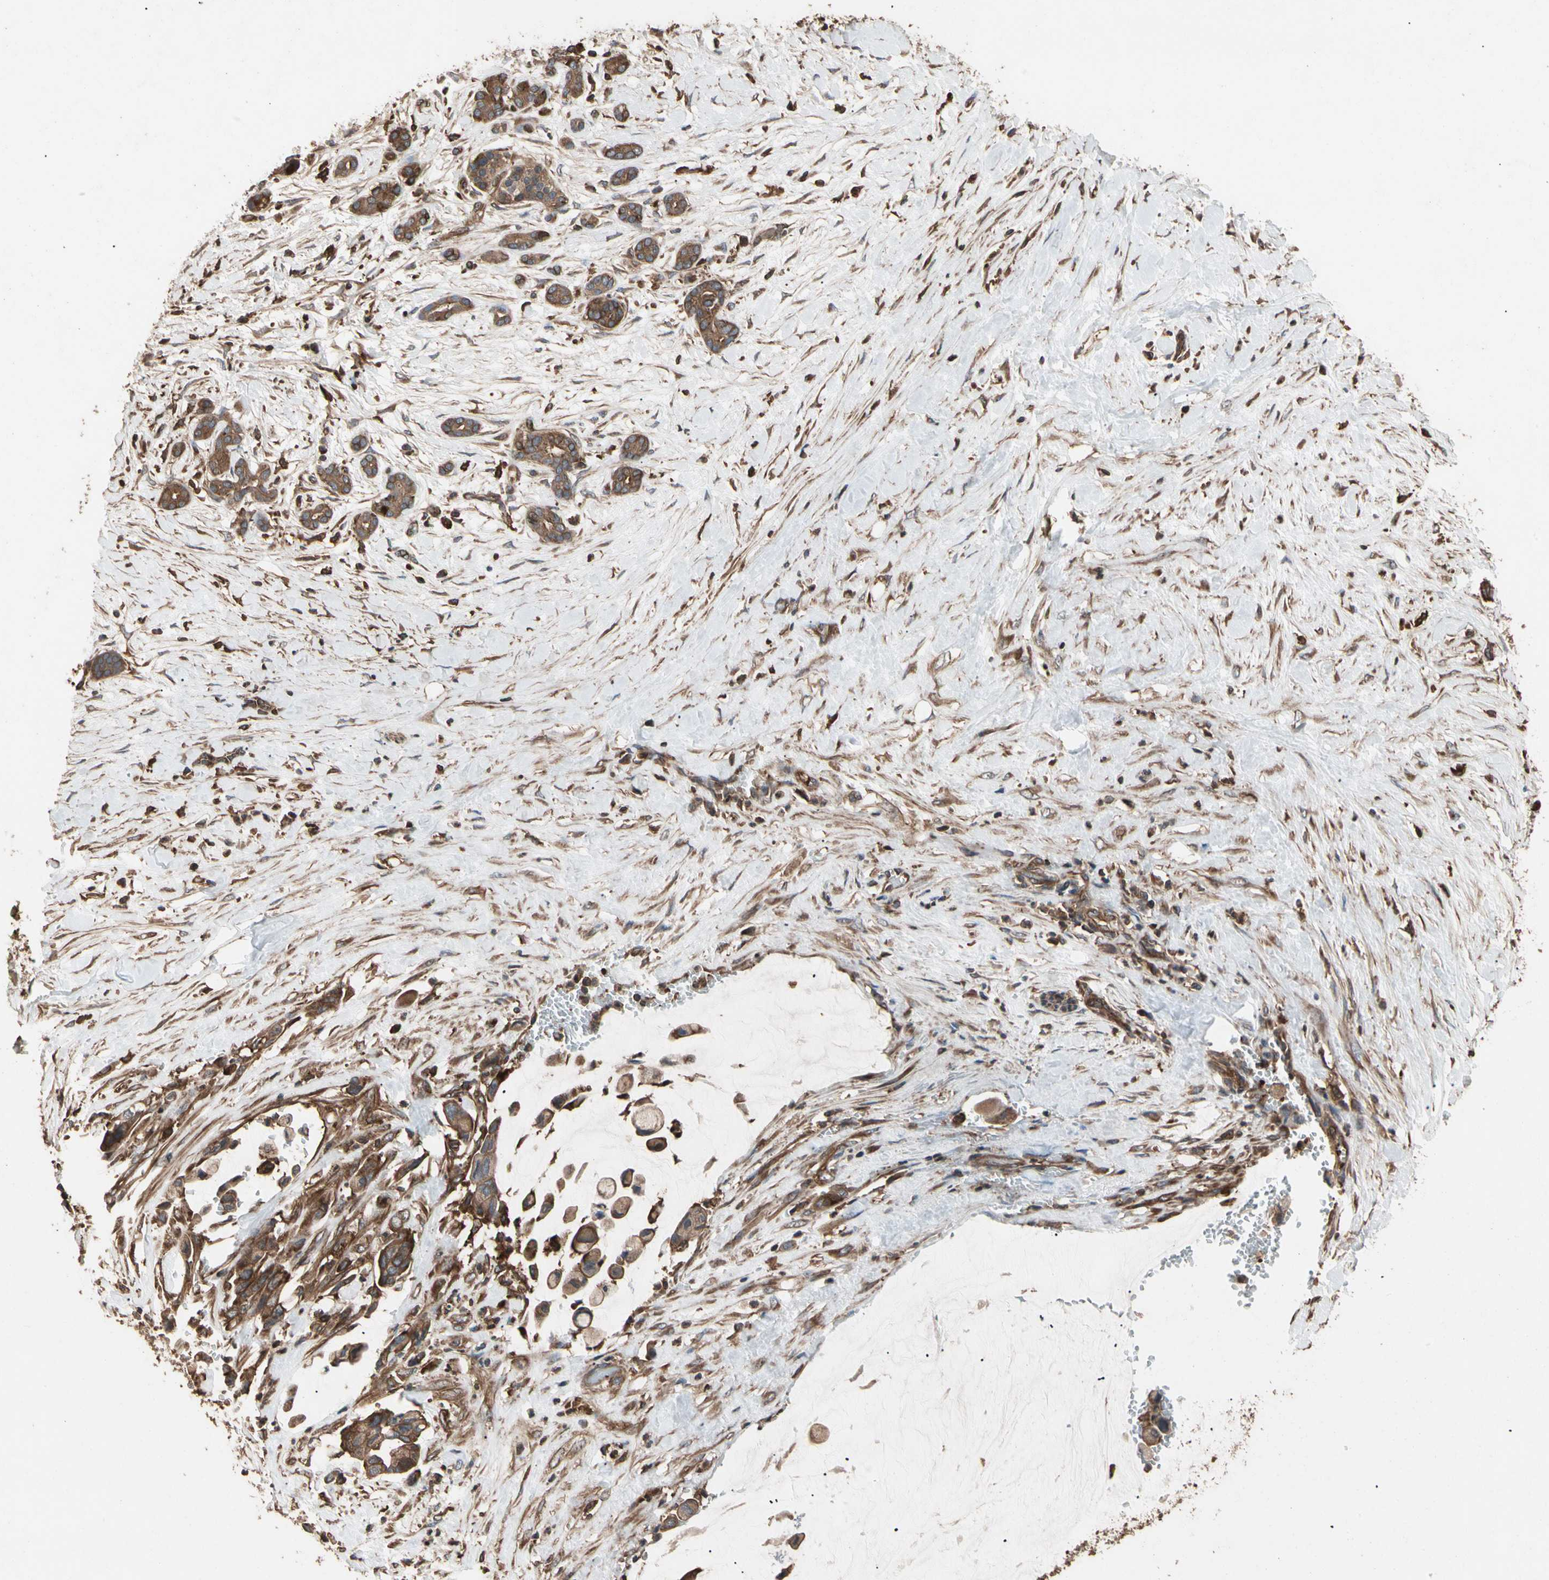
{"staining": {"intensity": "strong", "quantity": ">75%", "location": "cytoplasmic/membranous"}, "tissue": "pancreatic cancer", "cell_type": "Tumor cells", "image_type": "cancer", "snomed": [{"axis": "morphology", "description": "Adenocarcinoma, NOS"}, {"axis": "topography", "description": "Pancreas"}], "caption": "Strong cytoplasmic/membranous expression is seen in about >75% of tumor cells in pancreatic cancer.", "gene": "AGBL2", "patient": {"sex": "male", "age": 41}}